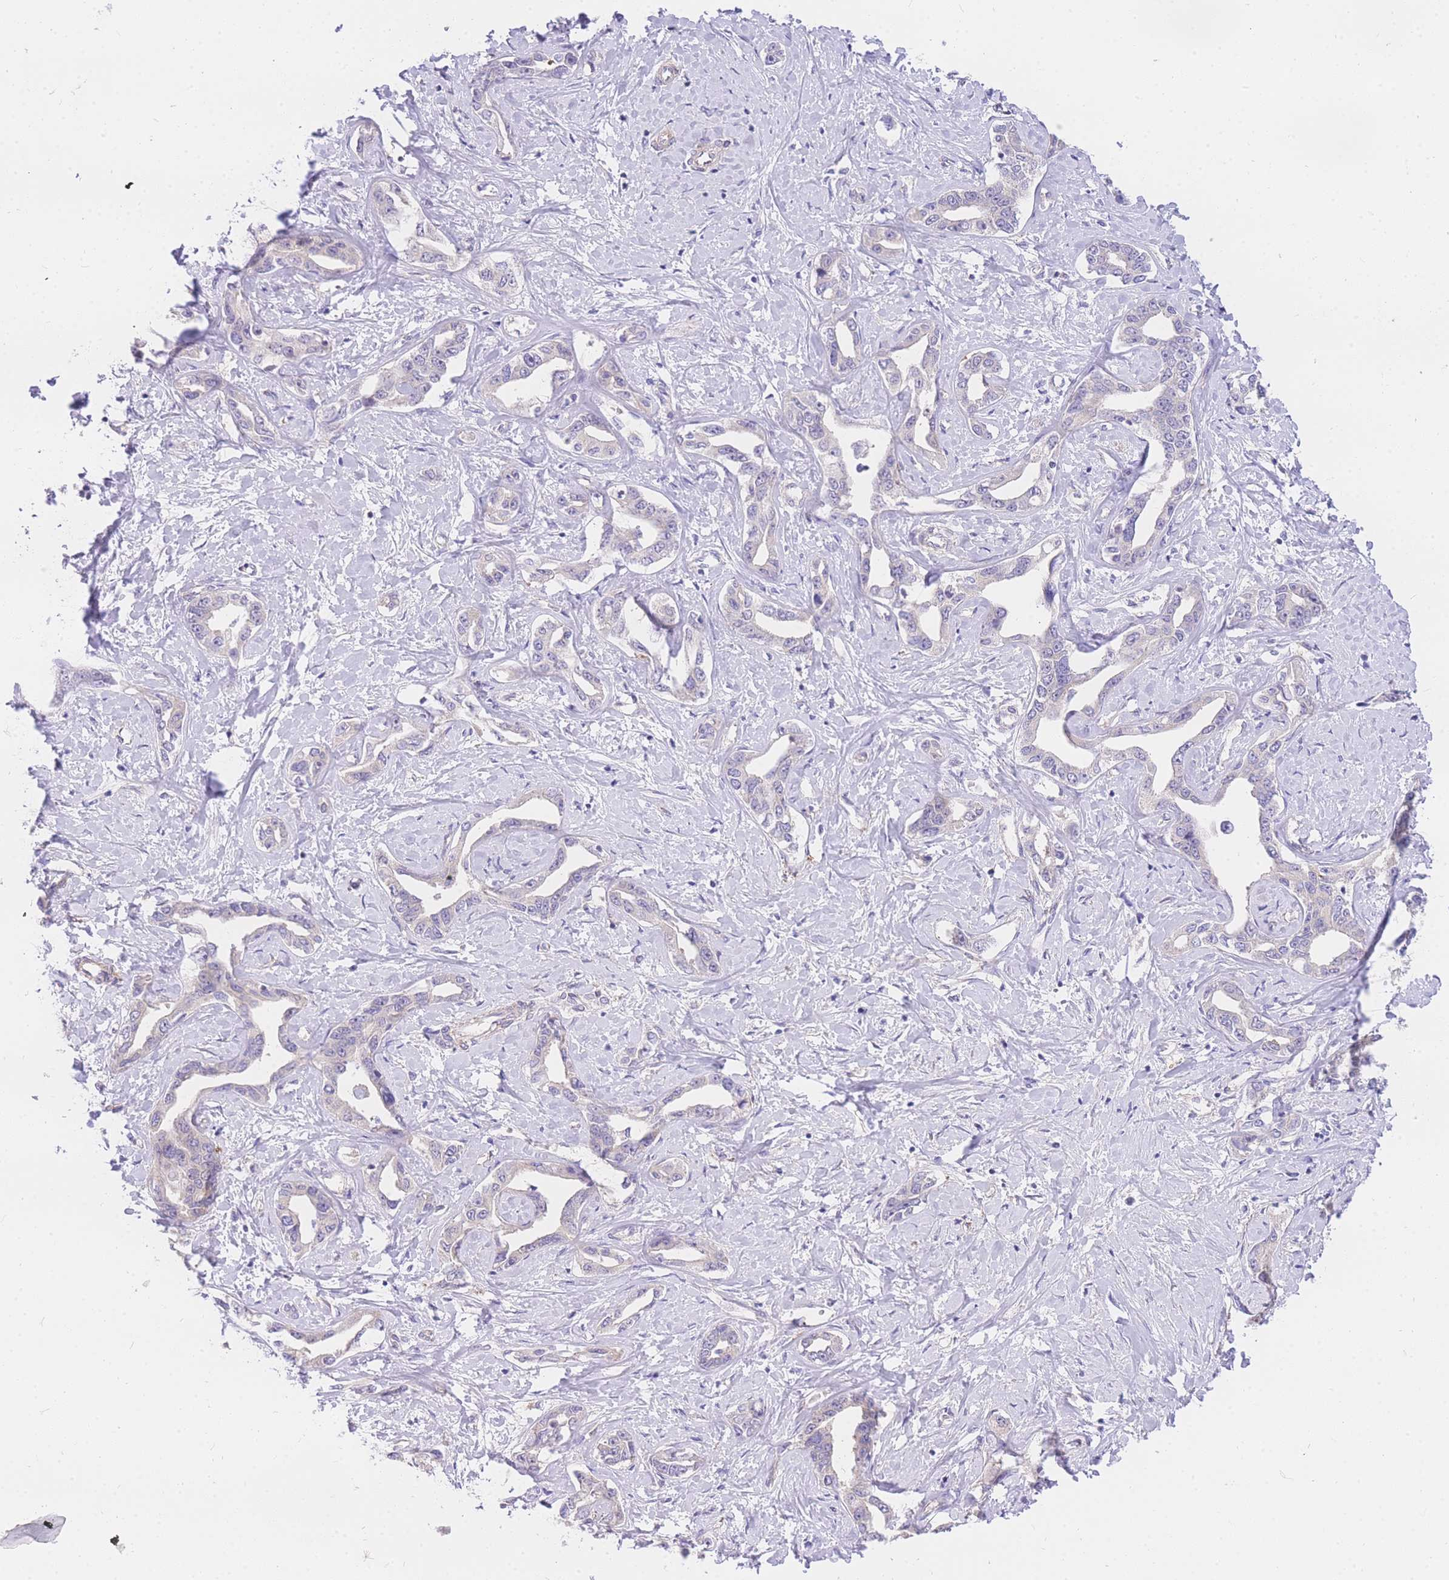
{"staining": {"intensity": "negative", "quantity": "none", "location": "none"}, "tissue": "liver cancer", "cell_type": "Tumor cells", "image_type": "cancer", "snomed": [{"axis": "morphology", "description": "Cholangiocarcinoma"}, {"axis": "topography", "description": "Liver"}], "caption": "IHC micrograph of neoplastic tissue: liver cancer (cholangiocarcinoma) stained with DAB exhibits no significant protein expression in tumor cells. (Brightfield microscopy of DAB (3,3'-diaminobenzidine) immunohistochemistry (IHC) at high magnification).", "gene": "S100PBP", "patient": {"sex": "male", "age": 59}}